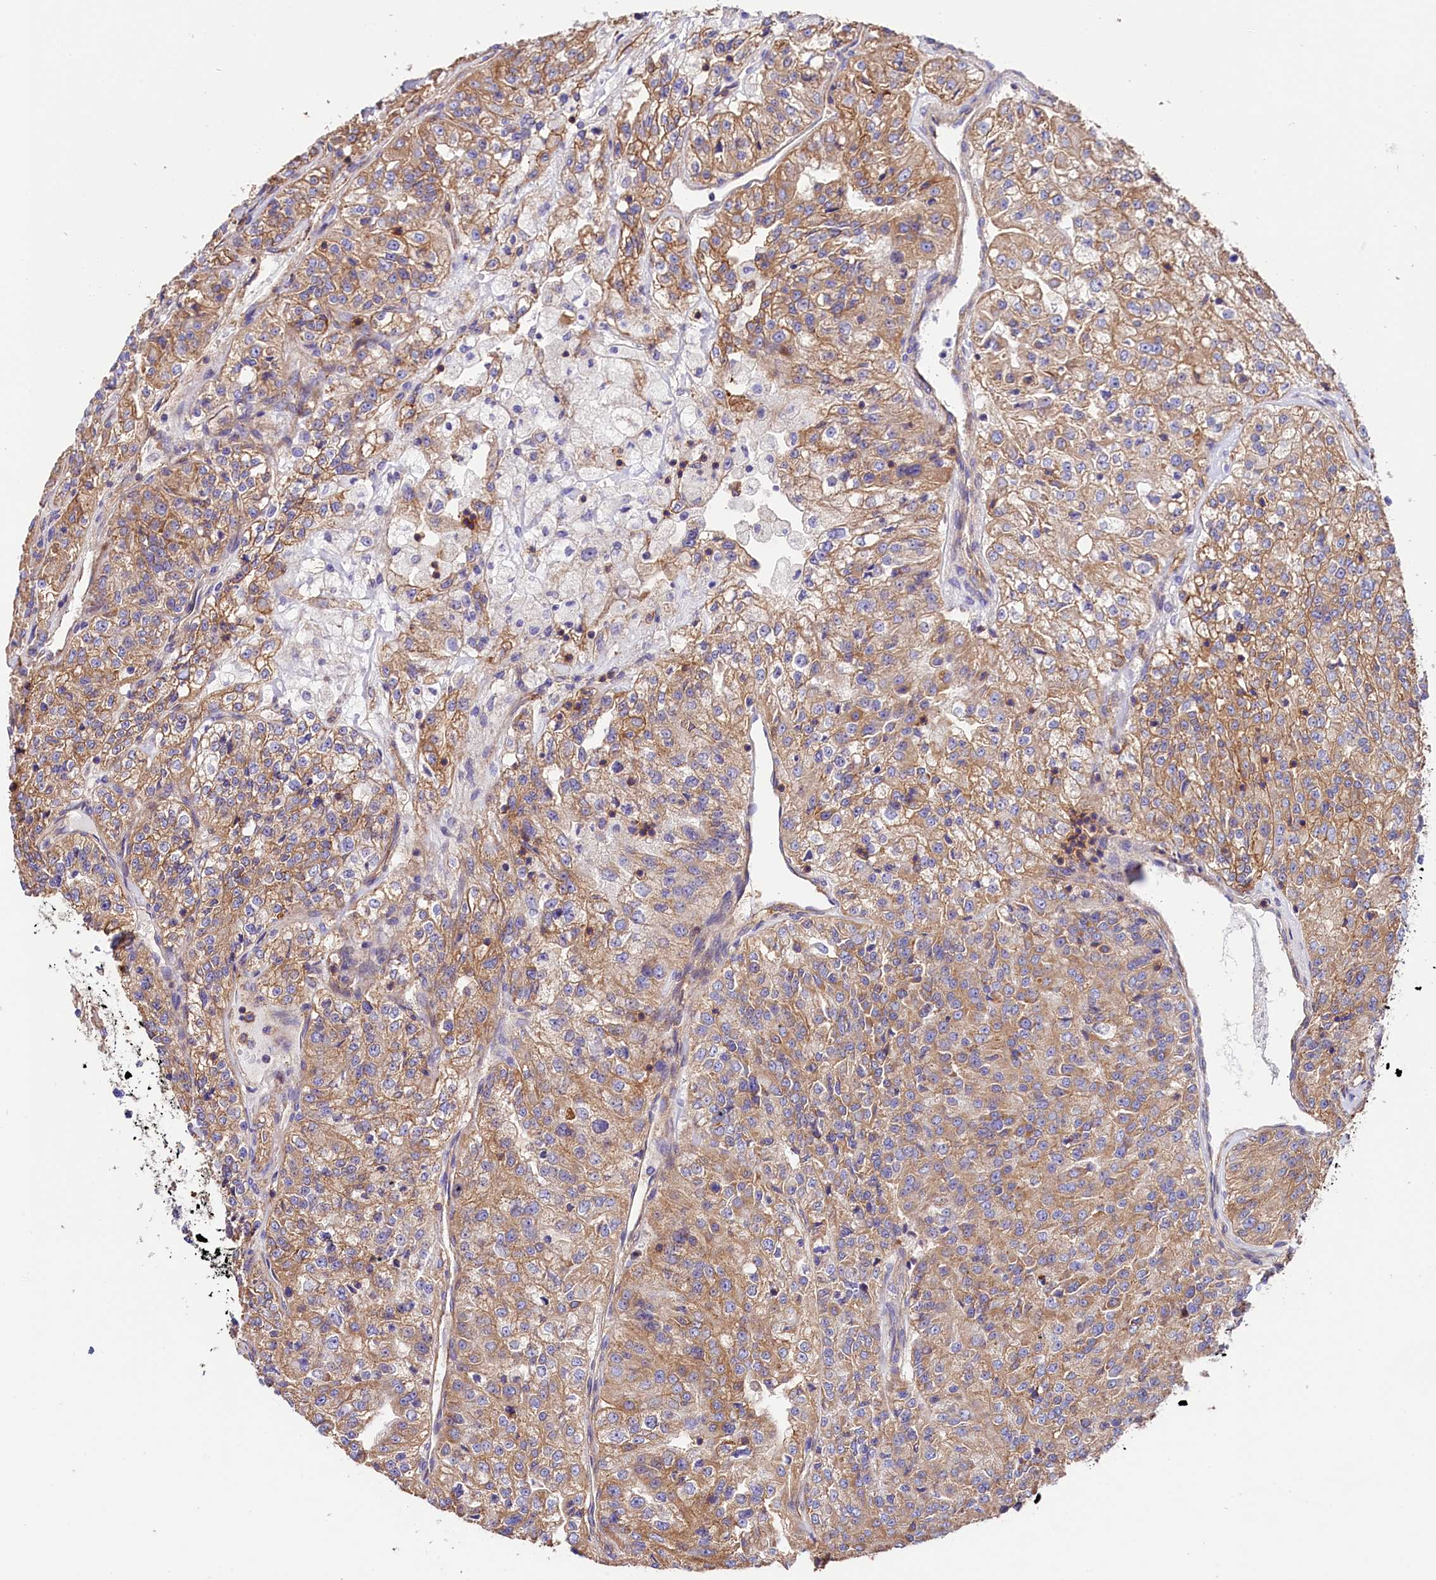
{"staining": {"intensity": "moderate", "quantity": ">75%", "location": "cytoplasmic/membranous"}, "tissue": "renal cancer", "cell_type": "Tumor cells", "image_type": "cancer", "snomed": [{"axis": "morphology", "description": "Adenocarcinoma, NOS"}, {"axis": "topography", "description": "Kidney"}], "caption": "IHC (DAB (3,3'-diaminobenzidine)) staining of human adenocarcinoma (renal) exhibits moderate cytoplasmic/membranous protein staining in about >75% of tumor cells.", "gene": "ATP2B4", "patient": {"sex": "female", "age": 63}}